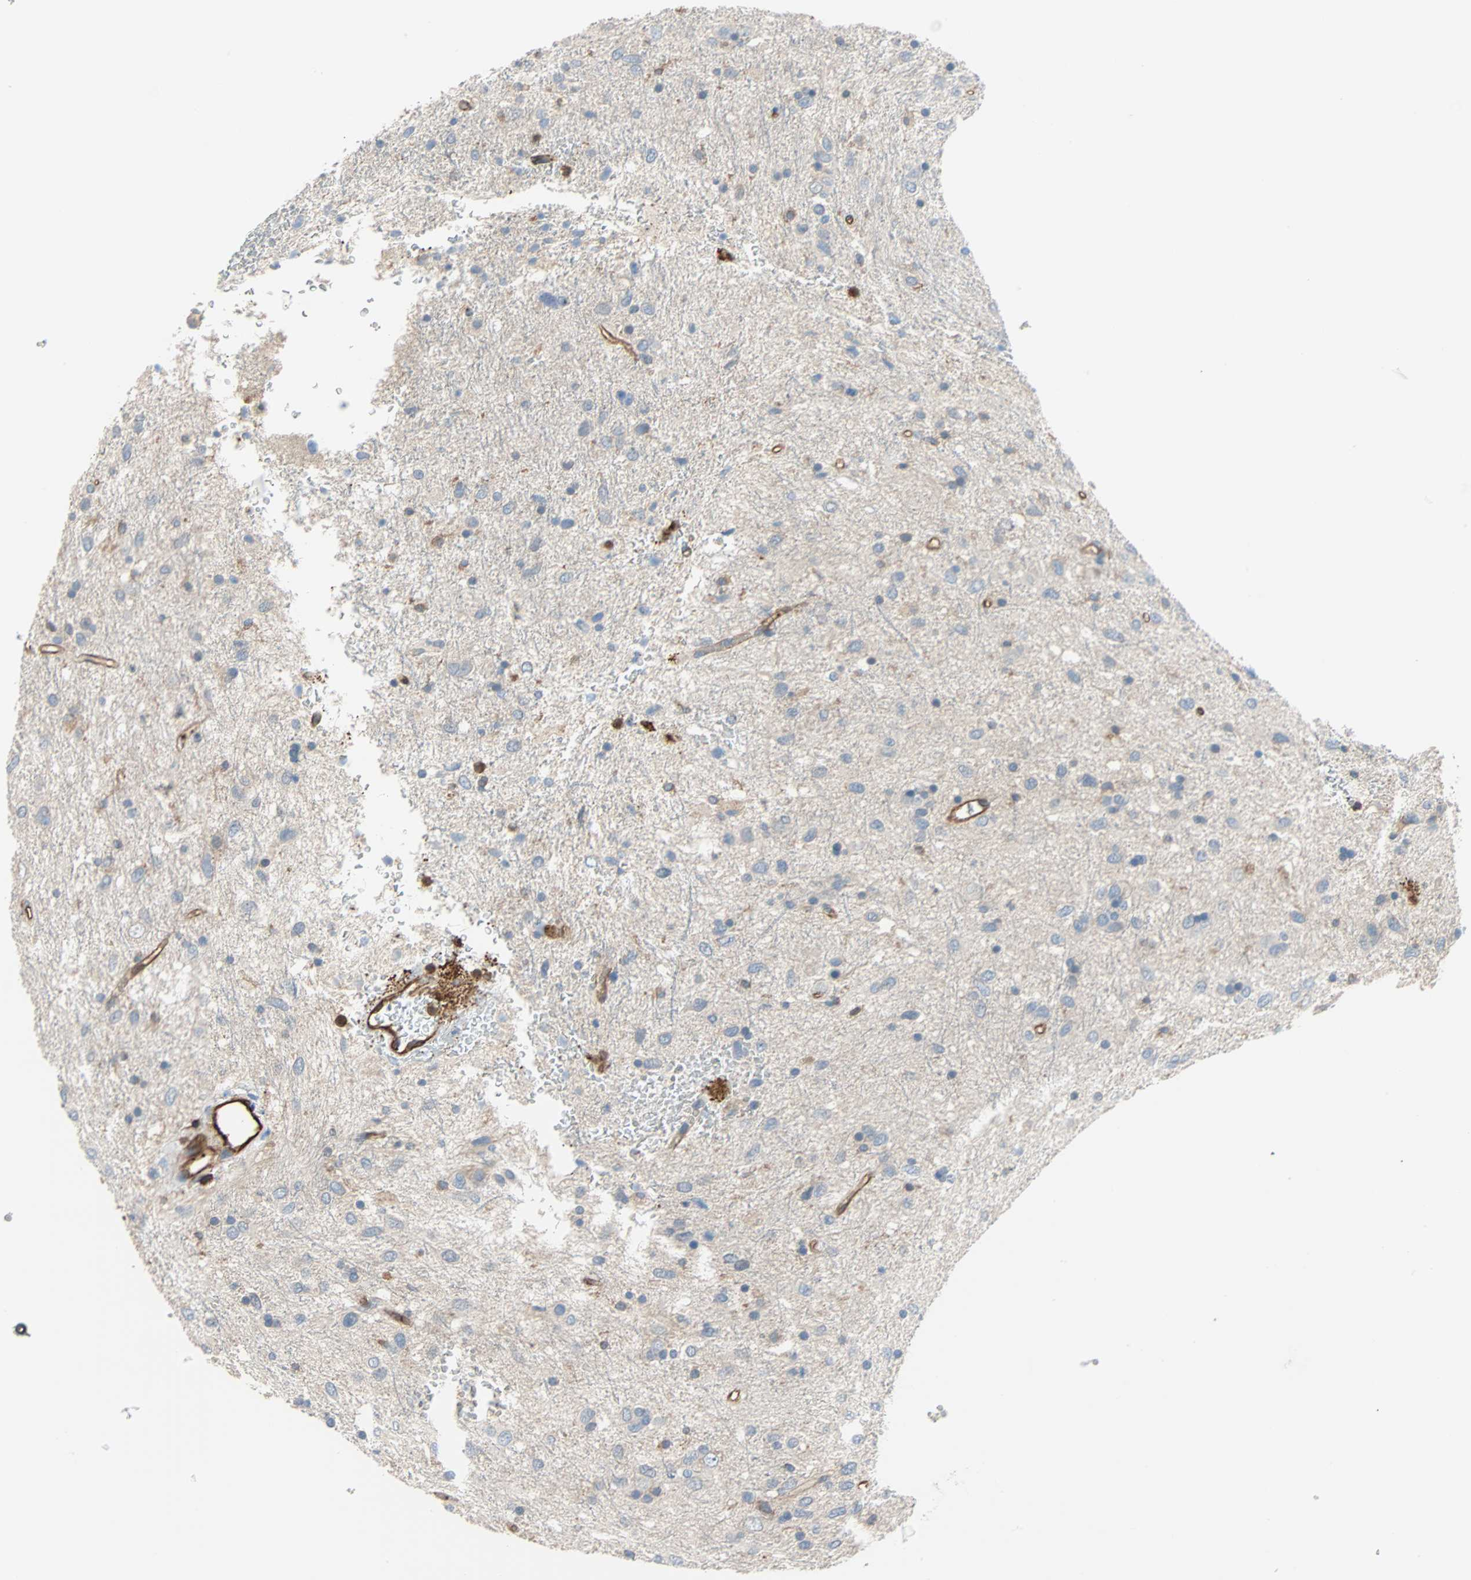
{"staining": {"intensity": "negative", "quantity": "none", "location": "none"}, "tissue": "glioma", "cell_type": "Tumor cells", "image_type": "cancer", "snomed": [{"axis": "morphology", "description": "Glioma, malignant, Low grade"}, {"axis": "topography", "description": "Brain"}], "caption": "Protein analysis of malignant glioma (low-grade) shows no significant positivity in tumor cells.", "gene": "GALNT10", "patient": {"sex": "male", "age": 77}}